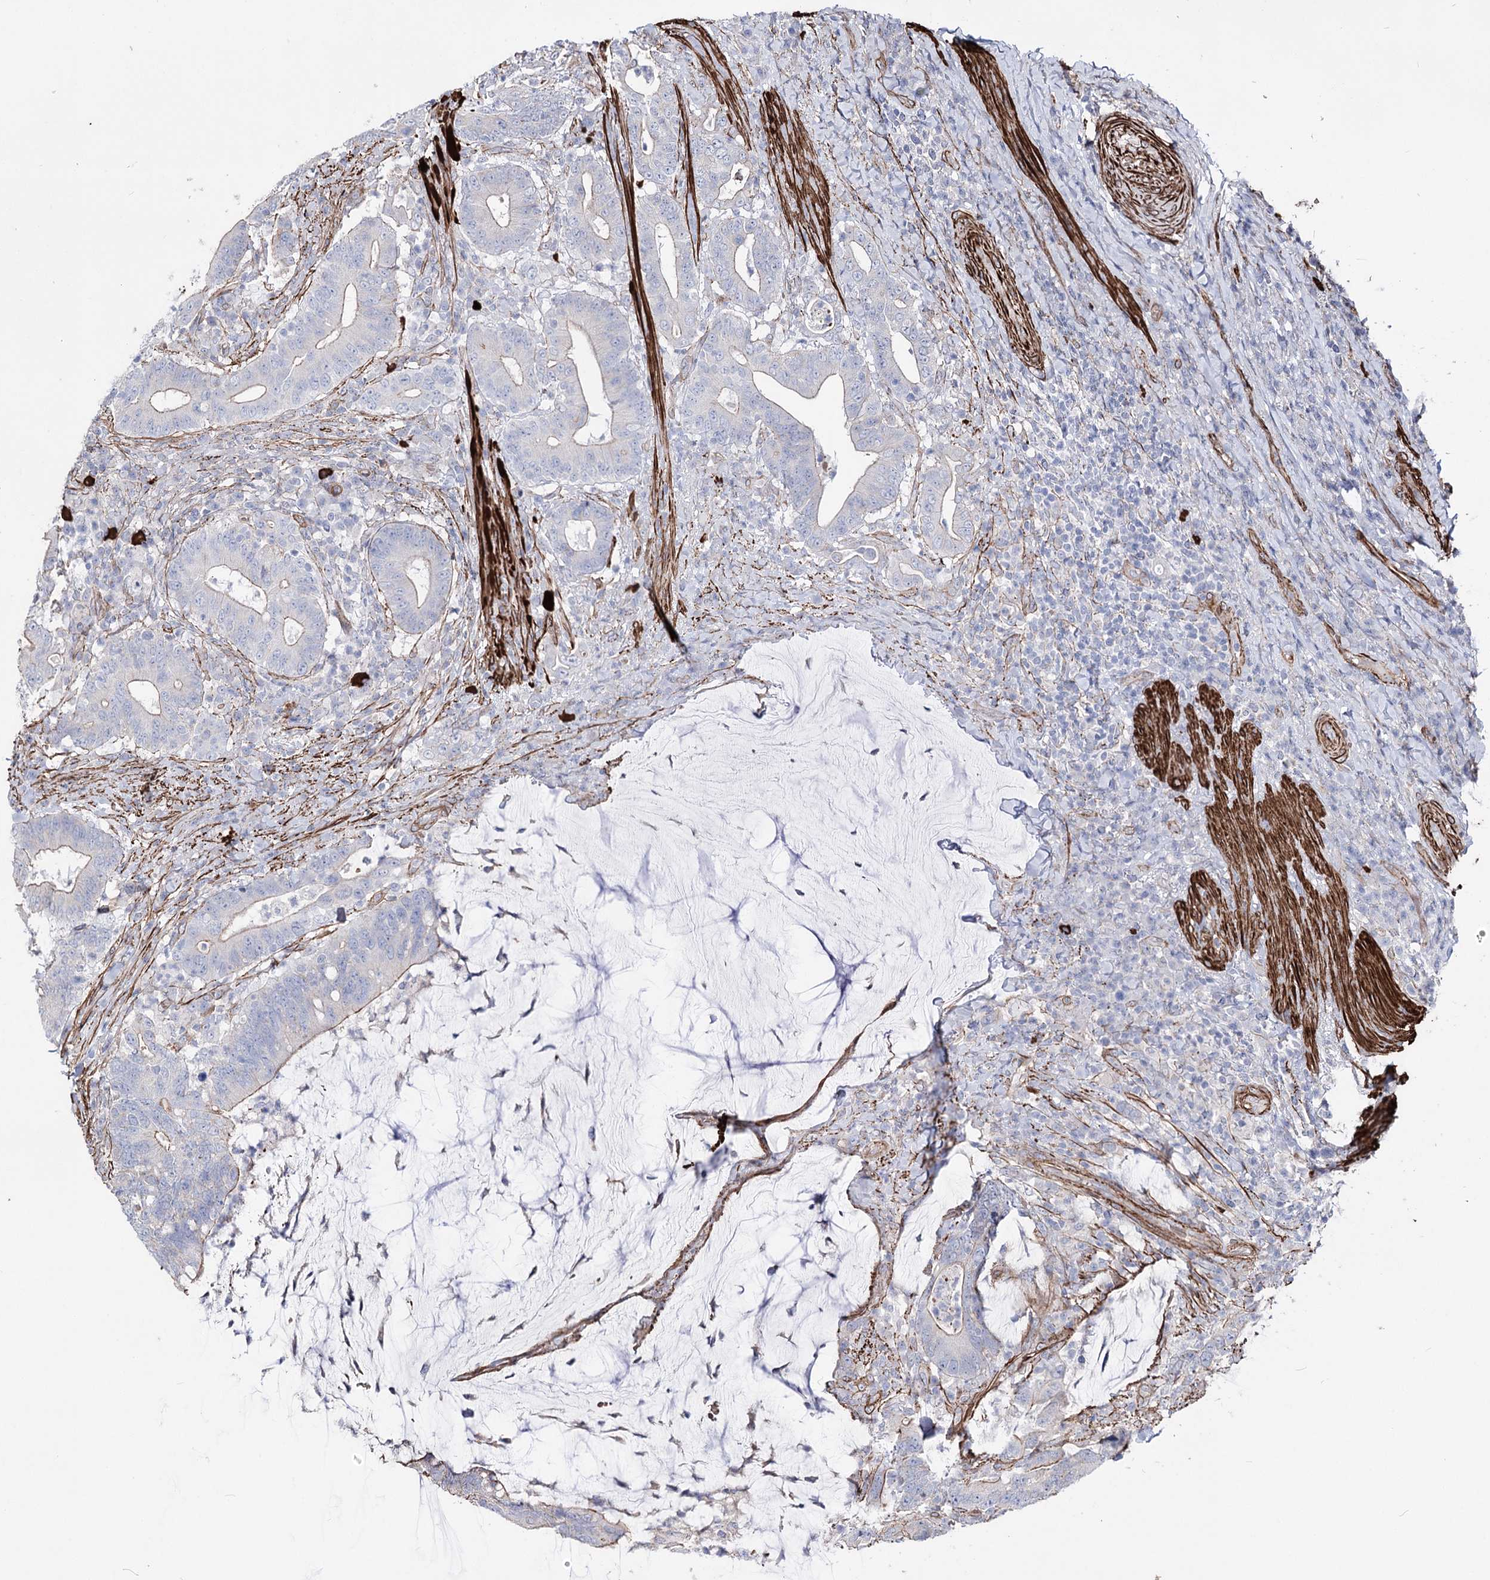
{"staining": {"intensity": "weak", "quantity": "25%-75%", "location": "cytoplasmic/membranous"}, "tissue": "colorectal cancer", "cell_type": "Tumor cells", "image_type": "cancer", "snomed": [{"axis": "morphology", "description": "Adenocarcinoma, NOS"}, {"axis": "topography", "description": "Colon"}], "caption": "Immunohistochemical staining of colorectal cancer demonstrates weak cytoplasmic/membranous protein positivity in approximately 25%-75% of tumor cells.", "gene": "ARHGAP20", "patient": {"sex": "female", "age": 66}}